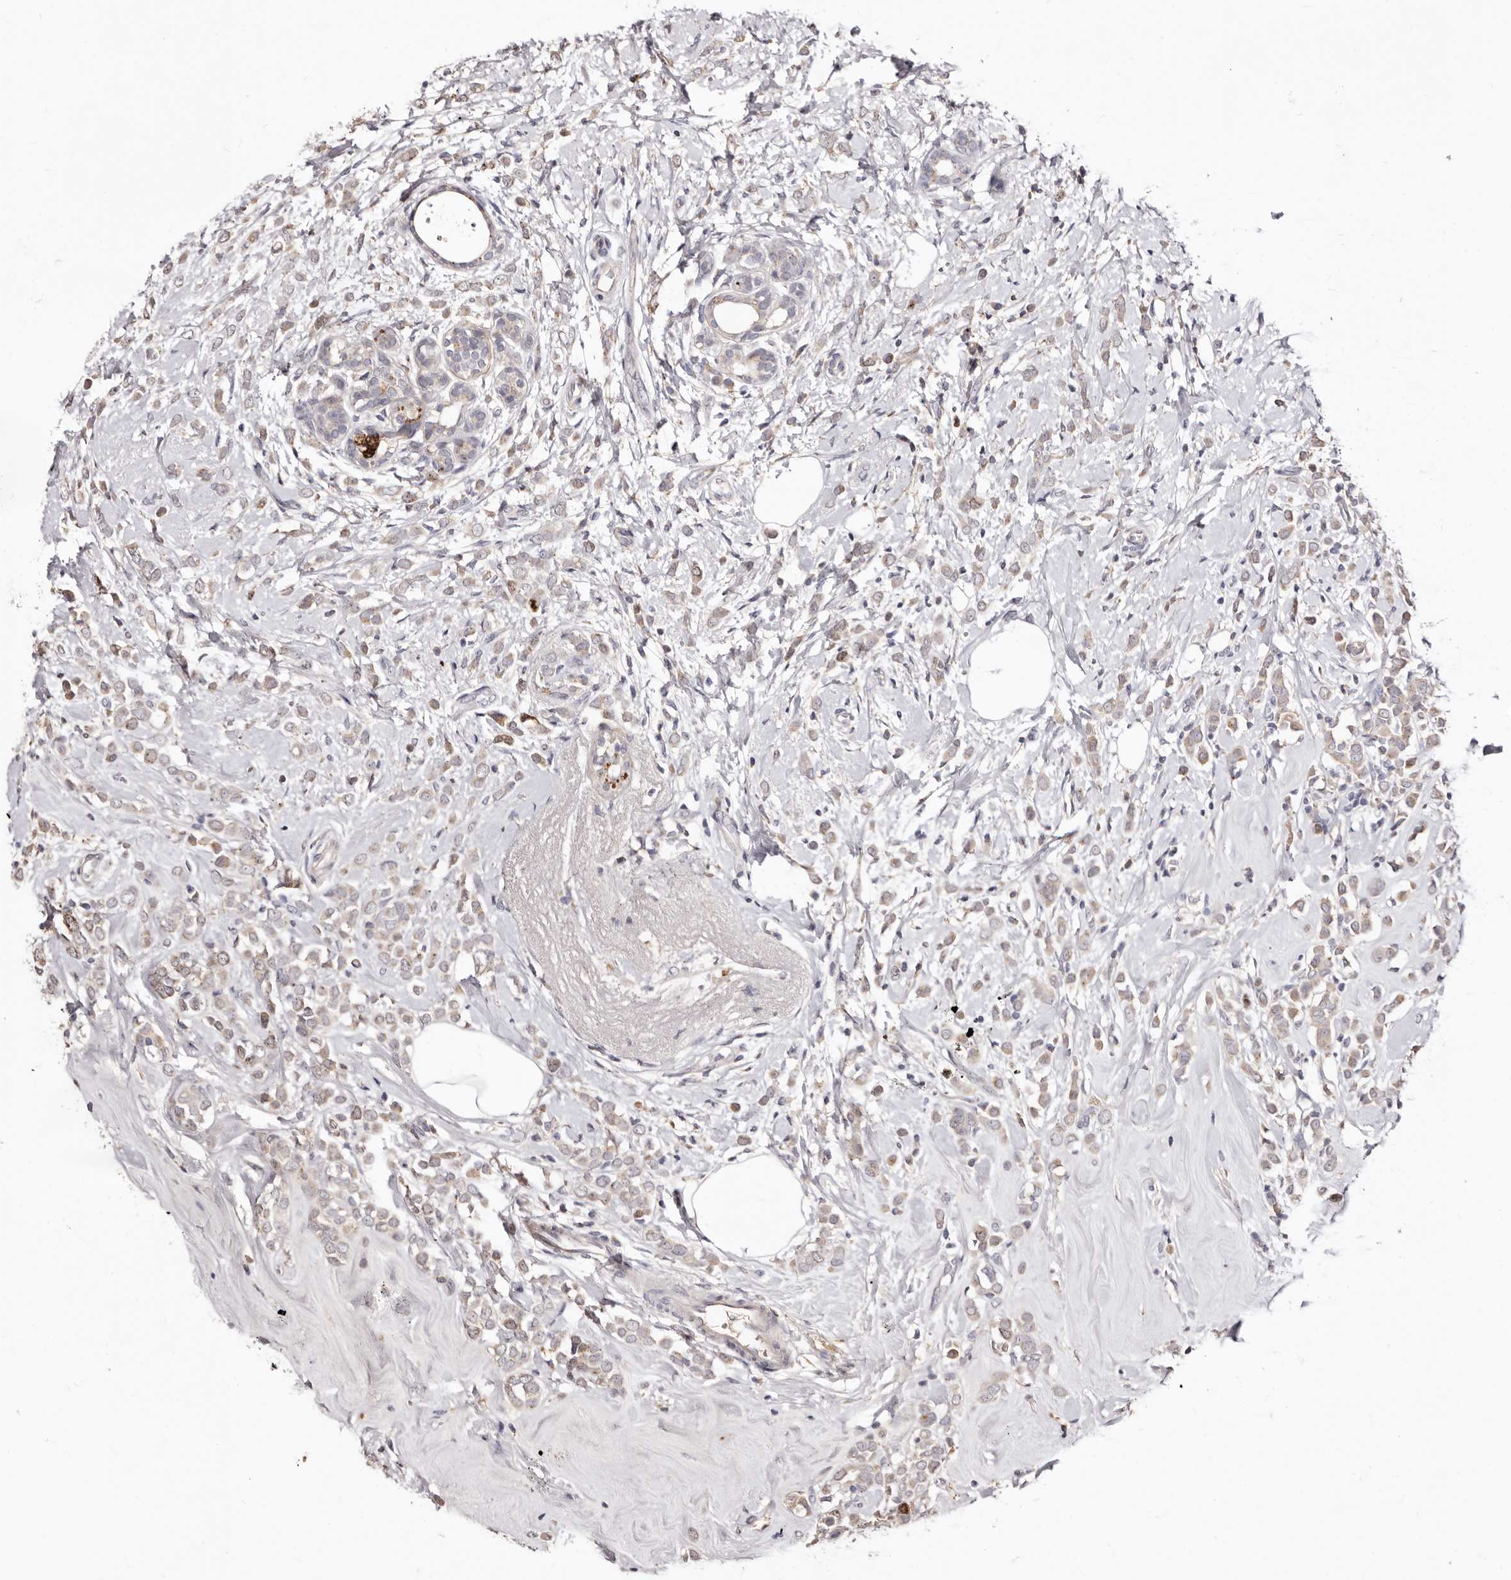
{"staining": {"intensity": "weak", "quantity": ">75%", "location": "cytoplasmic/membranous"}, "tissue": "breast cancer", "cell_type": "Tumor cells", "image_type": "cancer", "snomed": [{"axis": "morphology", "description": "Lobular carcinoma"}, {"axis": "topography", "description": "Breast"}], "caption": "Tumor cells demonstrate low levels of weak cytoplasmic/membranous staining in approximately >75% of cells in human breast cancer (lobular carcinoma).", "gene": "CDCA8", "patient": {"sex": "female", "age": 47}}